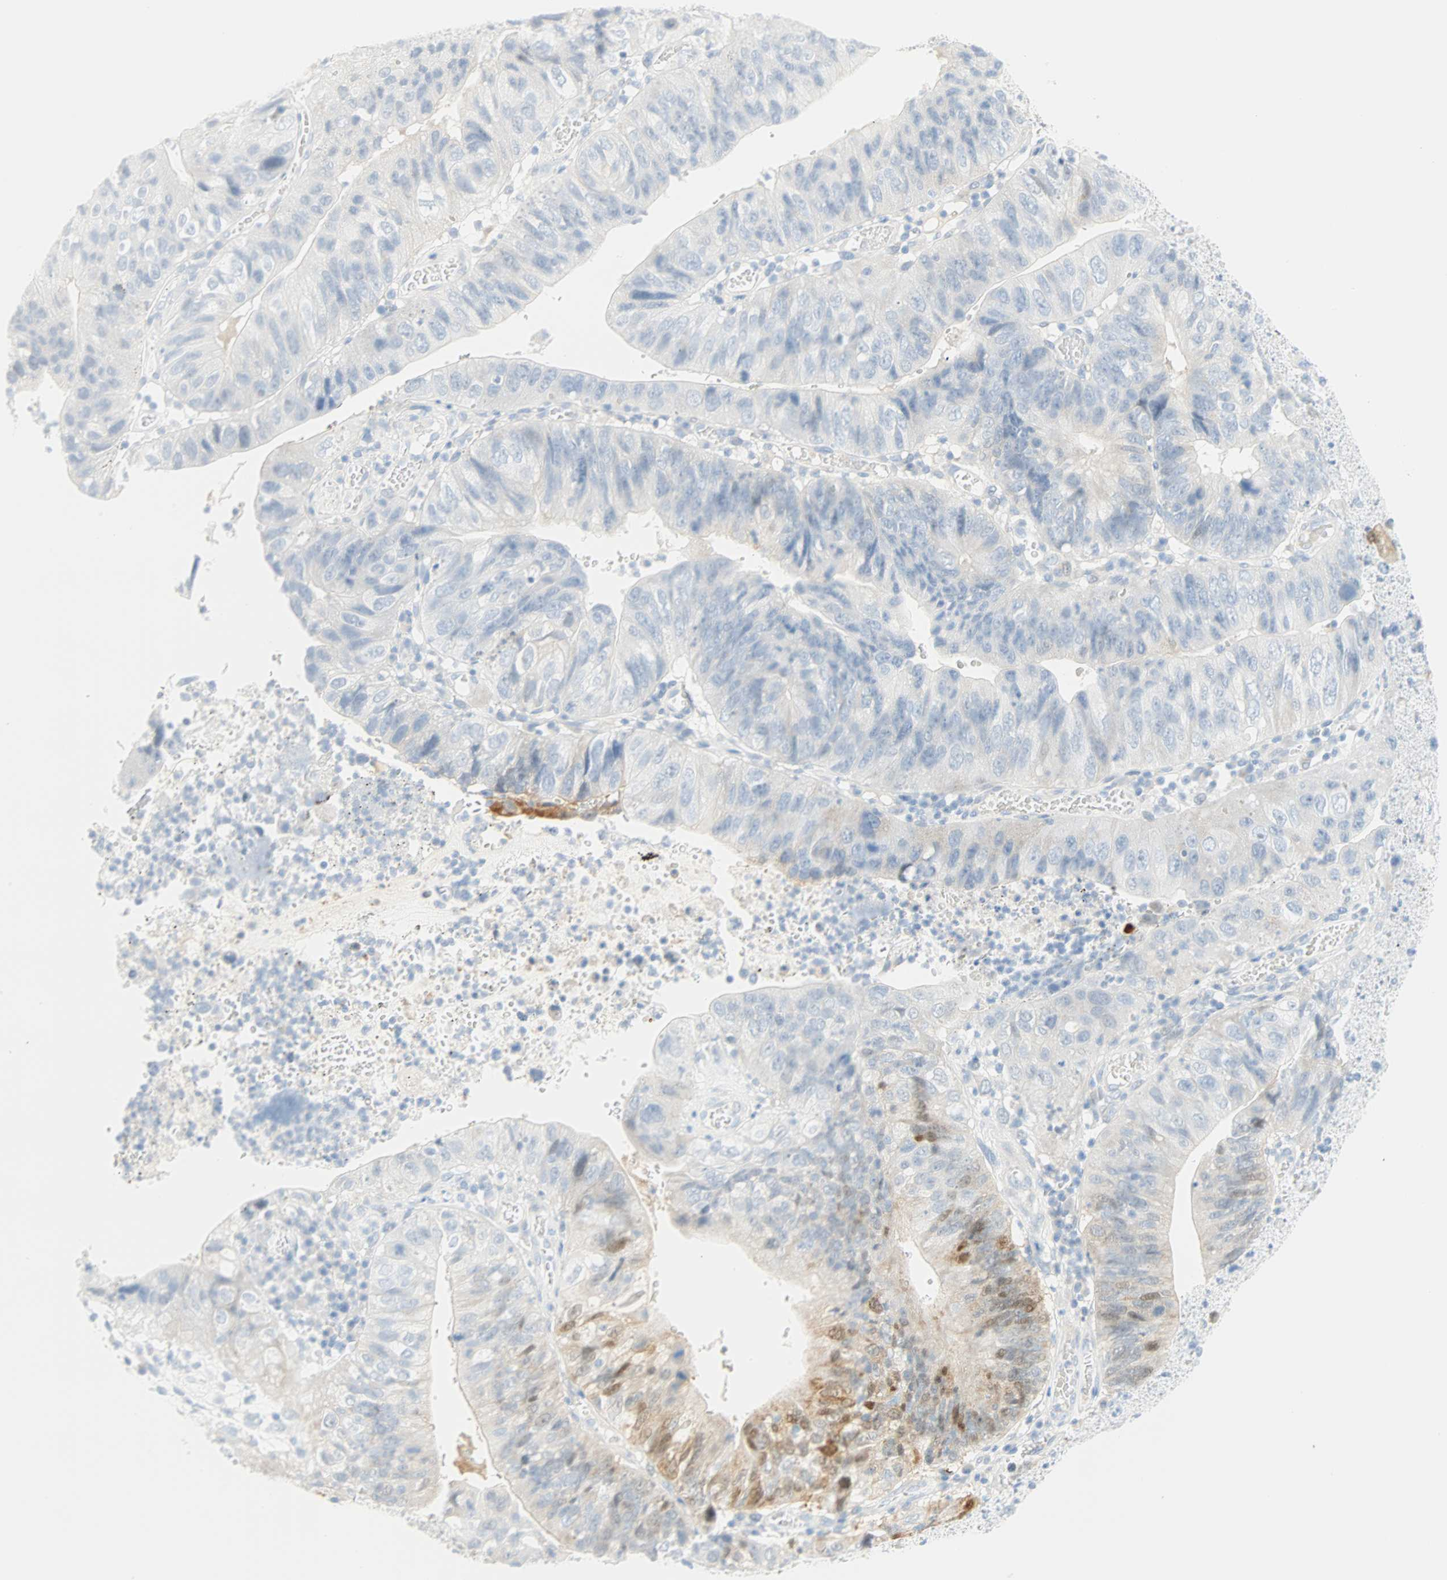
{"staining": {"intensity": "weak", "quantity": "<25%", "location": "cytoplasmic/membranous"}, "tissue": "stomach cancer", "cell_type": "Tumor cells", "image_type": "cancer", "snomed": [{"axis": "morphology", "description": "Adenocarcinoma, NOS"}, {"axis": "topography", "description": "Stomach"}], "caption": "High magnification brightfield microscopy of adenocarcinoma (stomach) stained with DAB (3,3'-diaminobenzidine) (brown) and counterstained with hematoxylin (blue): tumor cells show no significant expression. (DAB (3,3'-diaminobenzidine) immunohistochemistry (IHC) visualized using brightfield microscopy, high magnification).", "gene": "SELENBP1", "patient": {"sex": "male", "age": 59}}